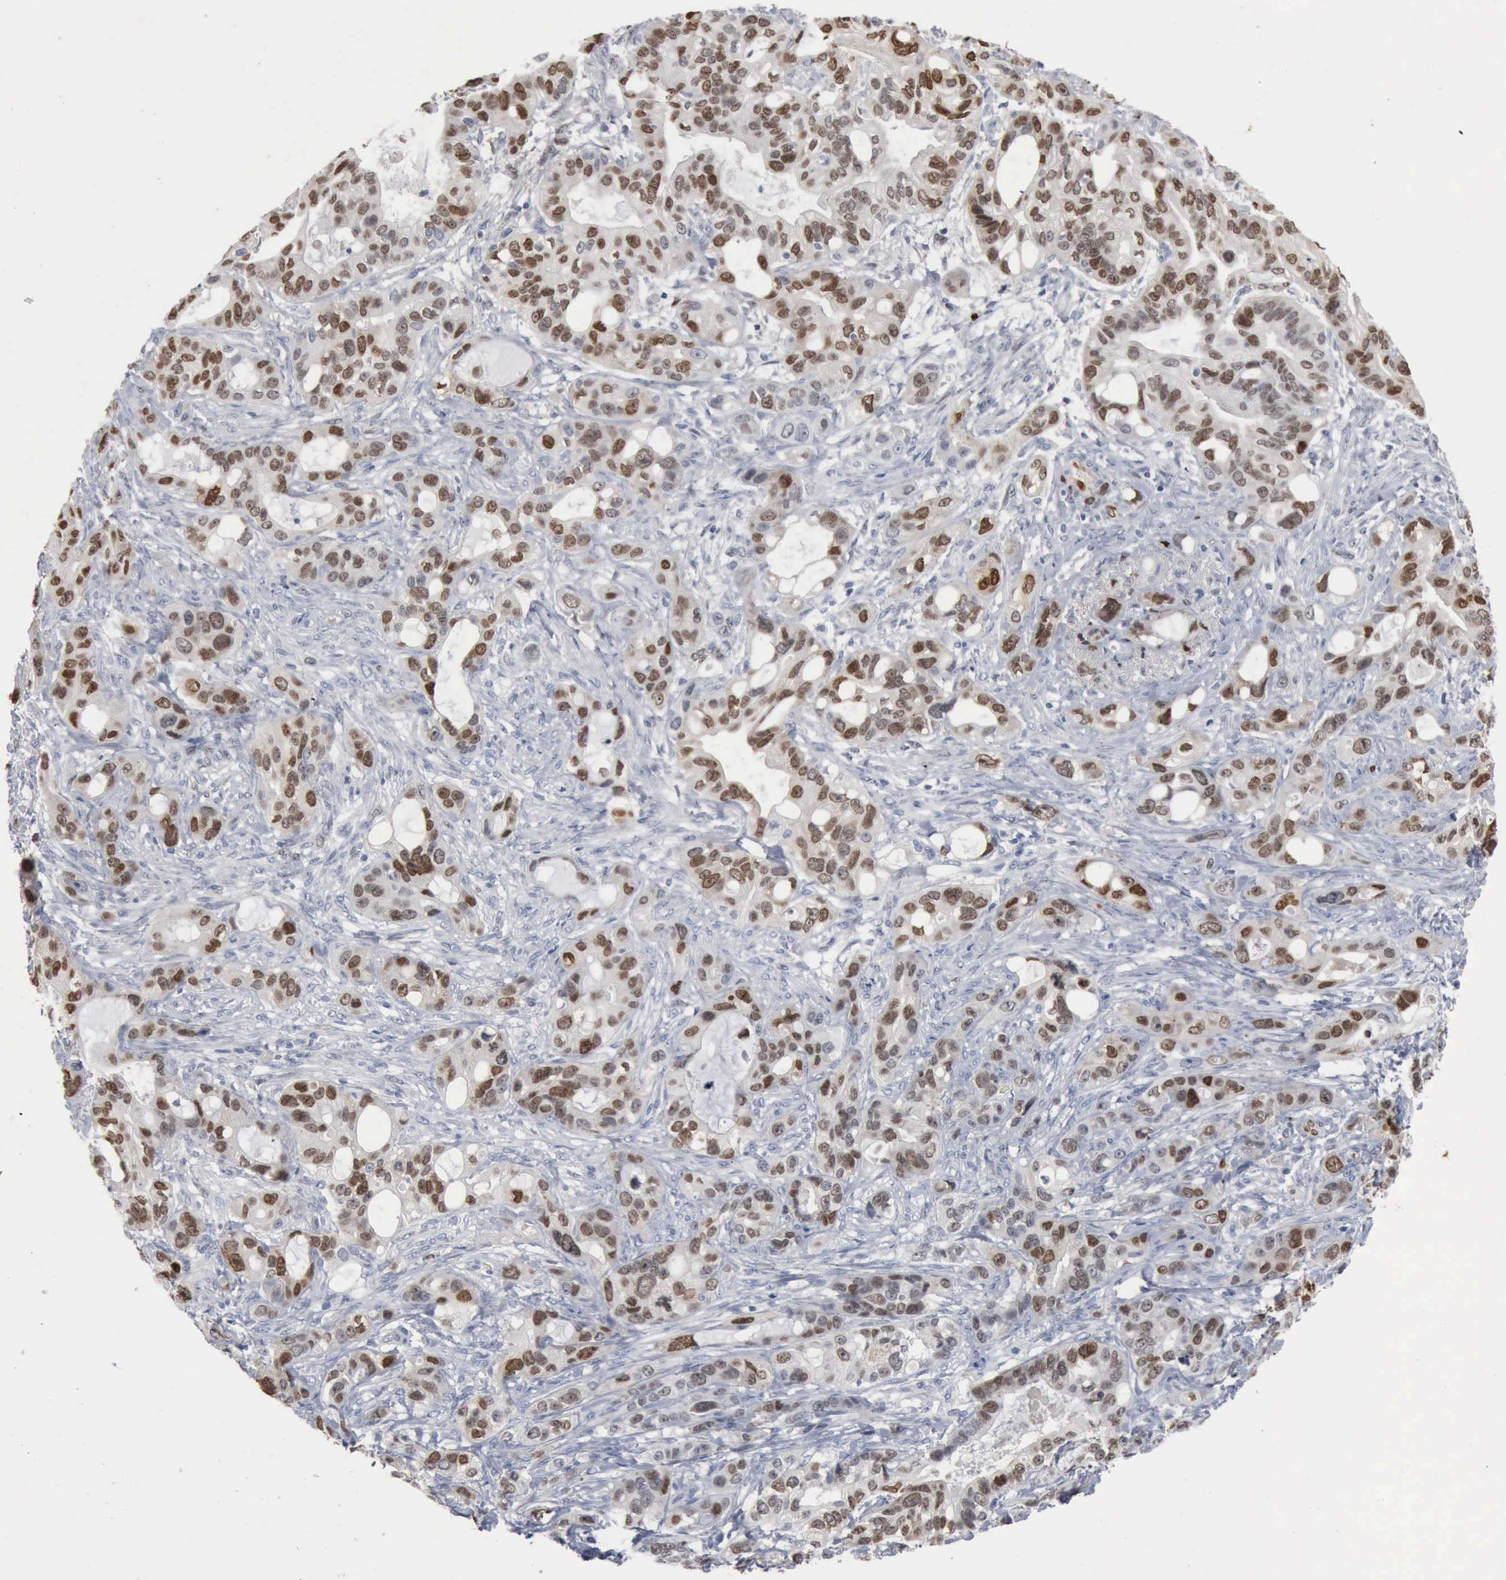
{"staining": {"intensity": "moderate", "quantity": "25%-75%", "location": "nuclear"}, "tissue": "stomach cancer", "cell_type": "Tumor cells", "image_type": "cancer", "snomed": [{"axis": "morphology", "description": "Adenocarcinoma, NOS"}, {"axis": "topography", "description": "Stomach, upper"}], "caption": "The image exhibits staining of adenocarcinoma (stomach), revealing moderate nuclear protein staining (brown color) within tumor cells.", "gene": "FGF2", "patient": {"sex": "male", "age": 47}}